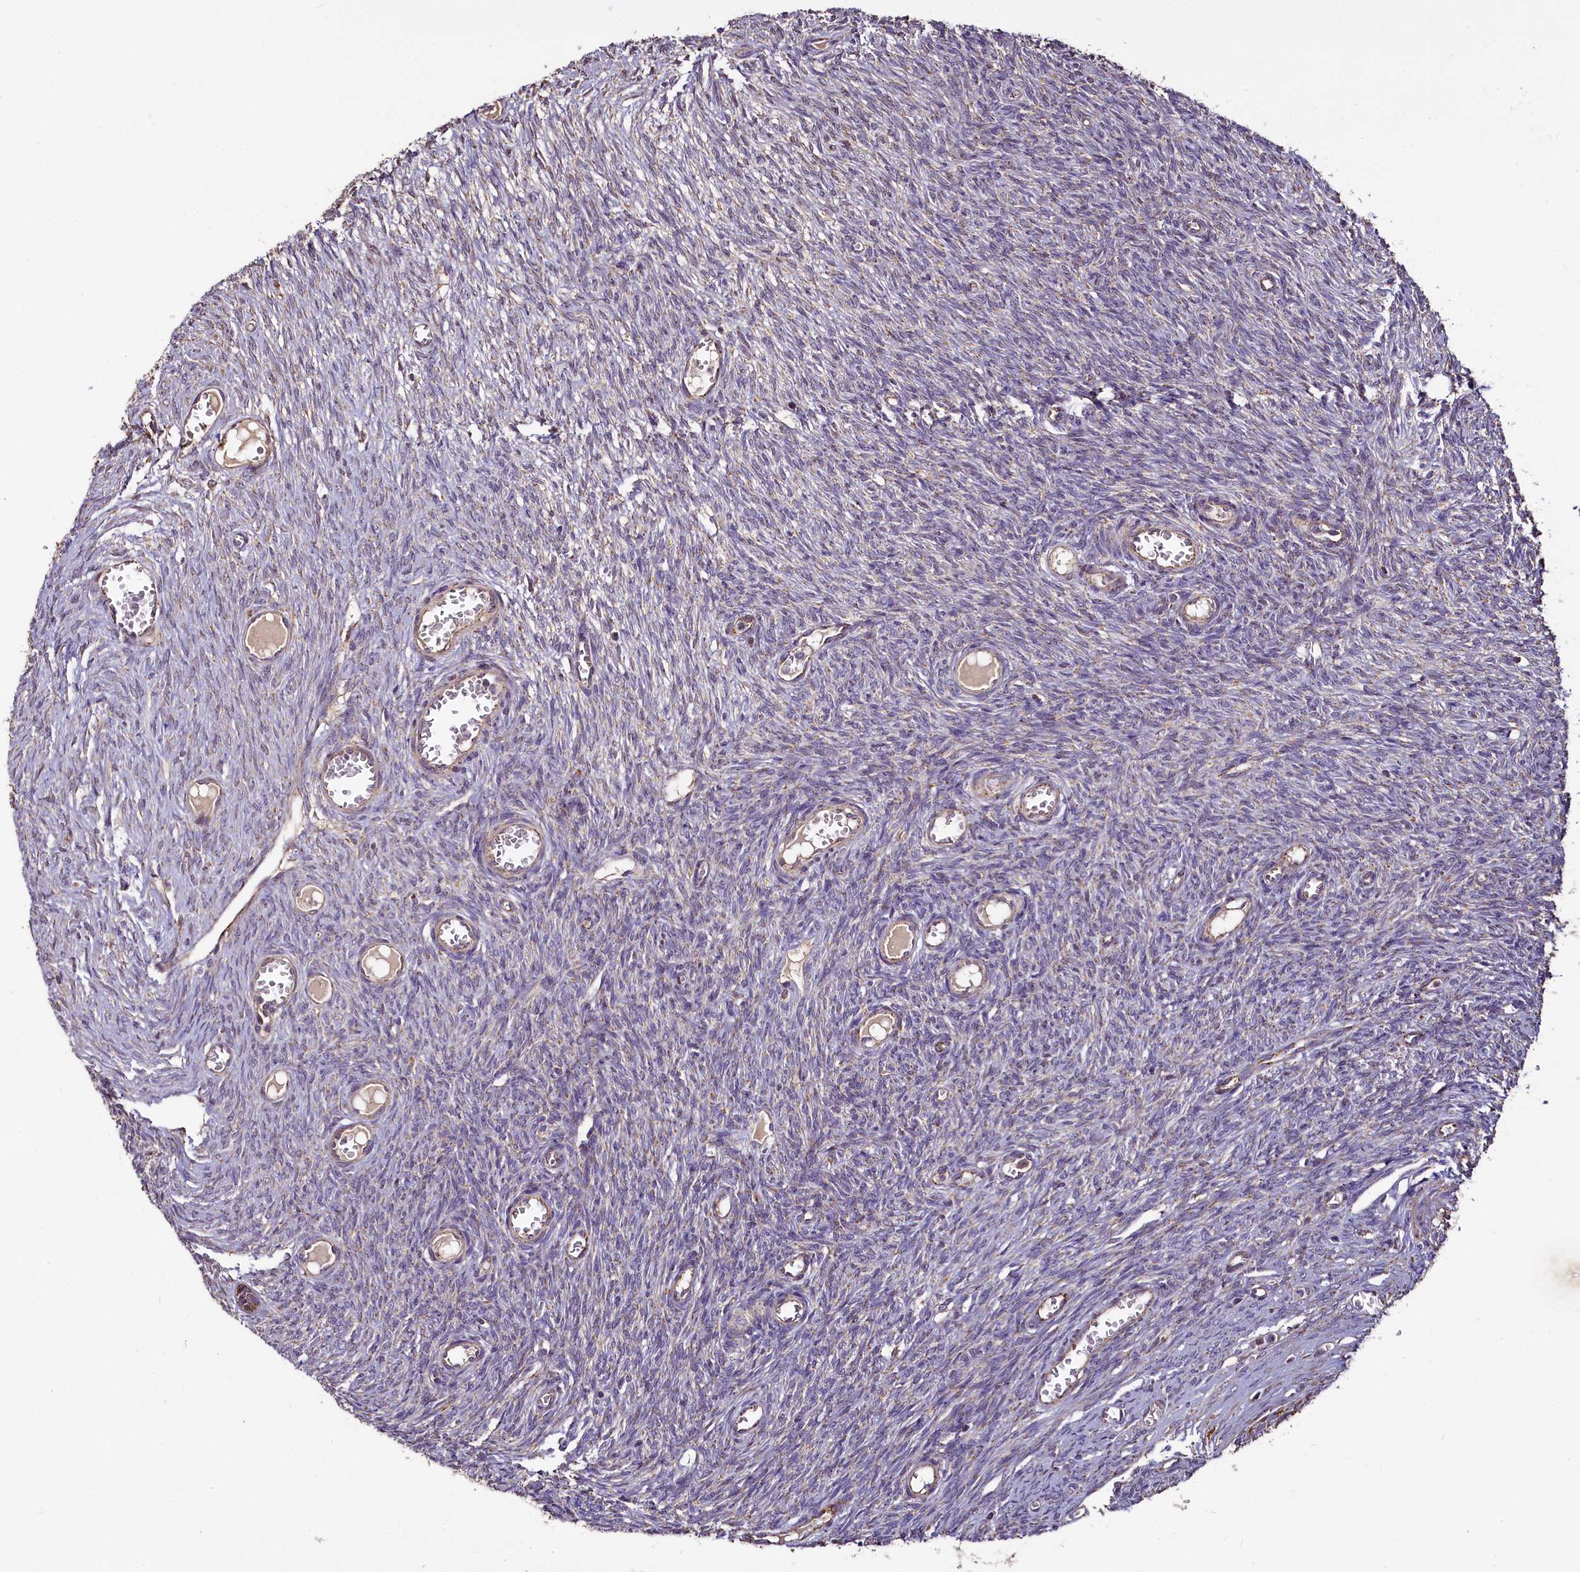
{"staining": {"intensity": "strong", "quantity": ">75%", "location": "cytoplasmic/membranous"}, "tissue": "ovary", "cell_type": "Follicle cells", "image_type": "normal", "snomed": [{"axis": "morphology", "description": "Normal tissue, NOS"}, {"axis": "topography", "description": "Ovary"}], "caption": "Benign ovary reveals strong cytoplasmic/membranous staining in approximately >75% of follicle cells, visualized by immunohistochemistry. The staining was performed using DAB (3,3'-diaminobenzidine), with brown indicating positive protein expression. Nuclei are stained blue with hematoxylin.", "gene": "COQ9", "patient": {"sex": "female", "age": 44}}